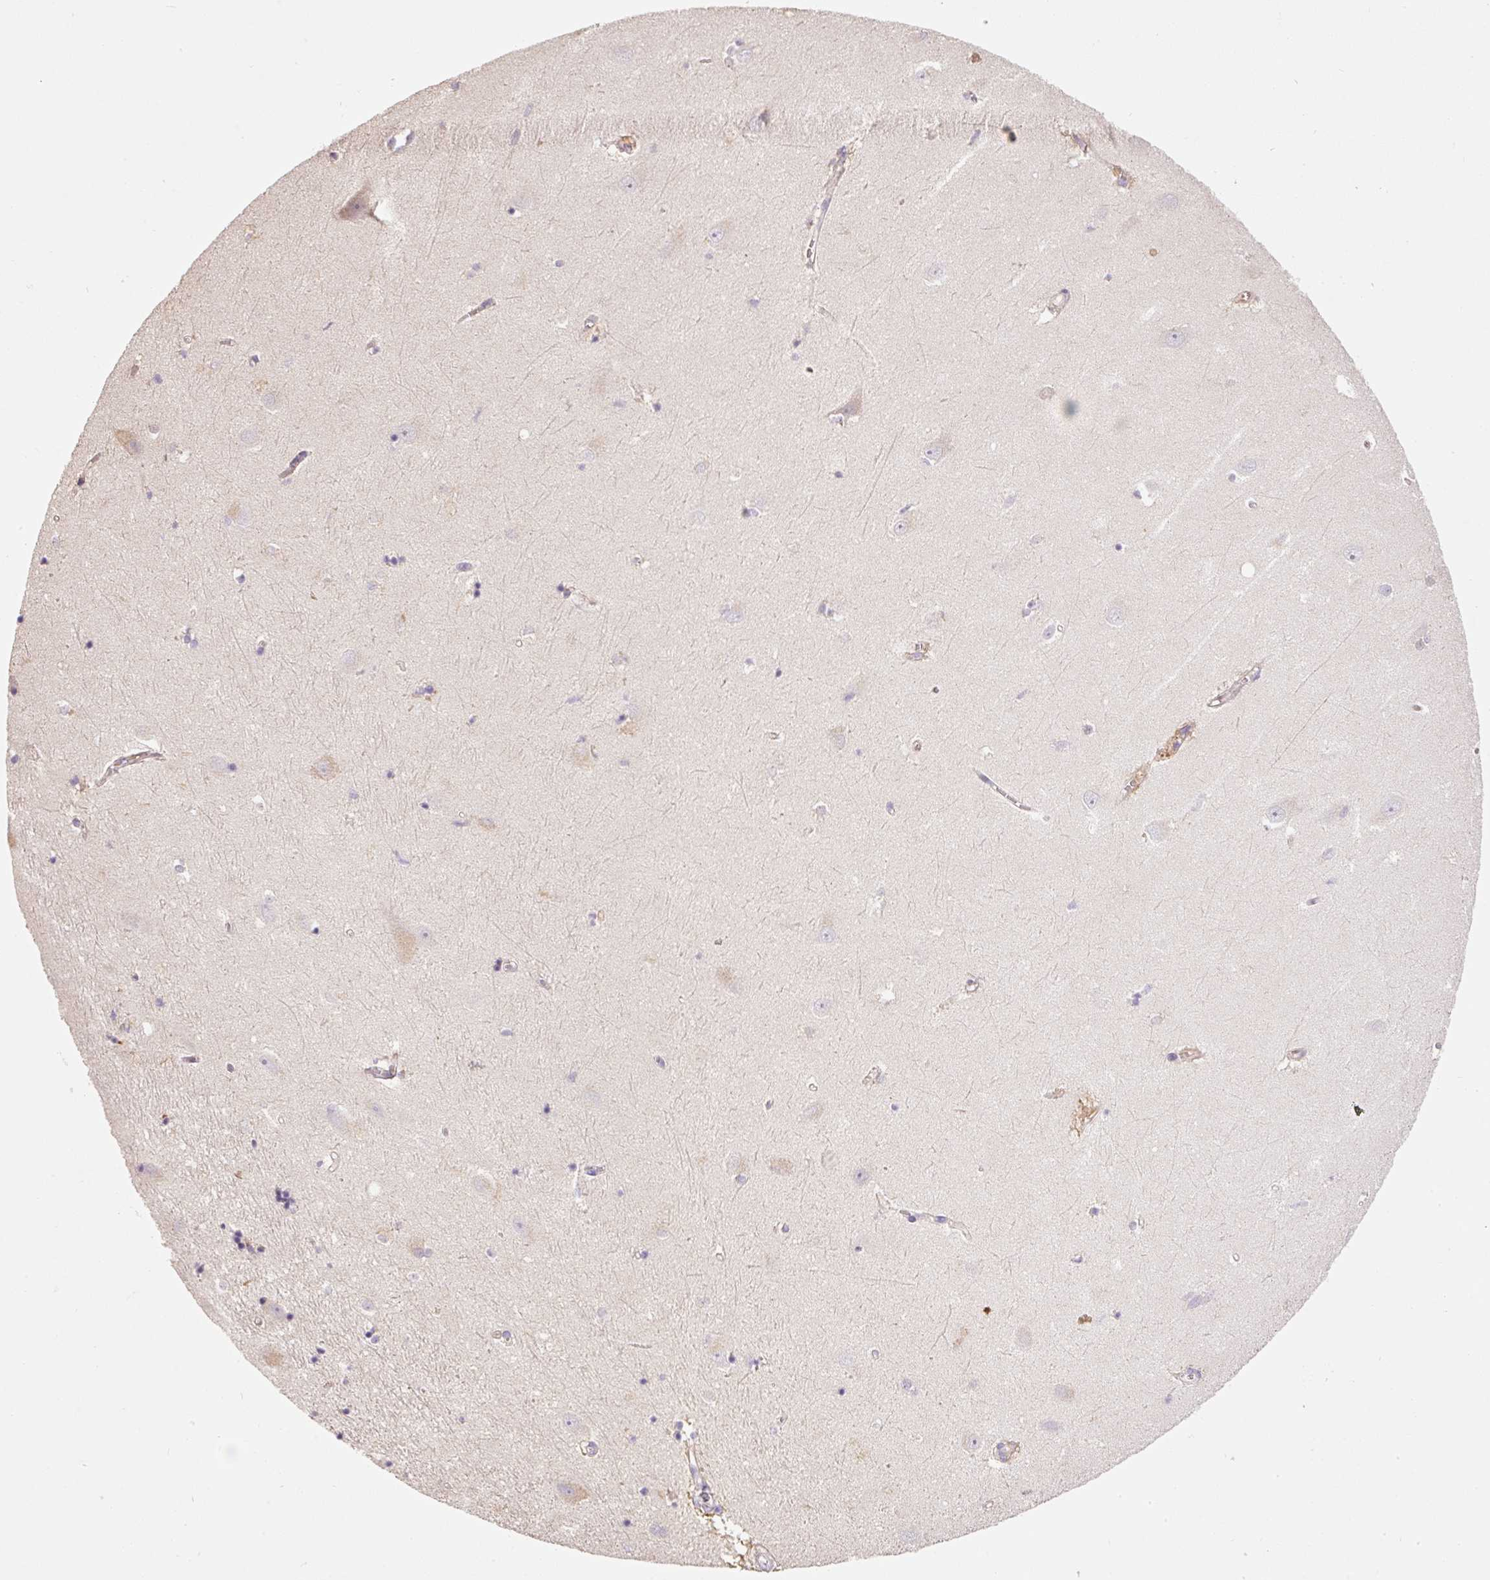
{"staining": {"intensity": "negative", "quantity": "none", "location": "none"}, "tissue": "hippocampus", "cell_type": "Glial cells", "image_type": "normal", "snomed": [{"axis": "morphology", "description": "Normal tissue, NOS"}, {"axis": "topography", "description": "Hippocampus"}], "caption": "Immunohistochemical staining of unremarkable hippocampus displays no significant positivity in glial cells.", "gene": "CMTM8", "patient": {"sex": "female", "age": 64}}